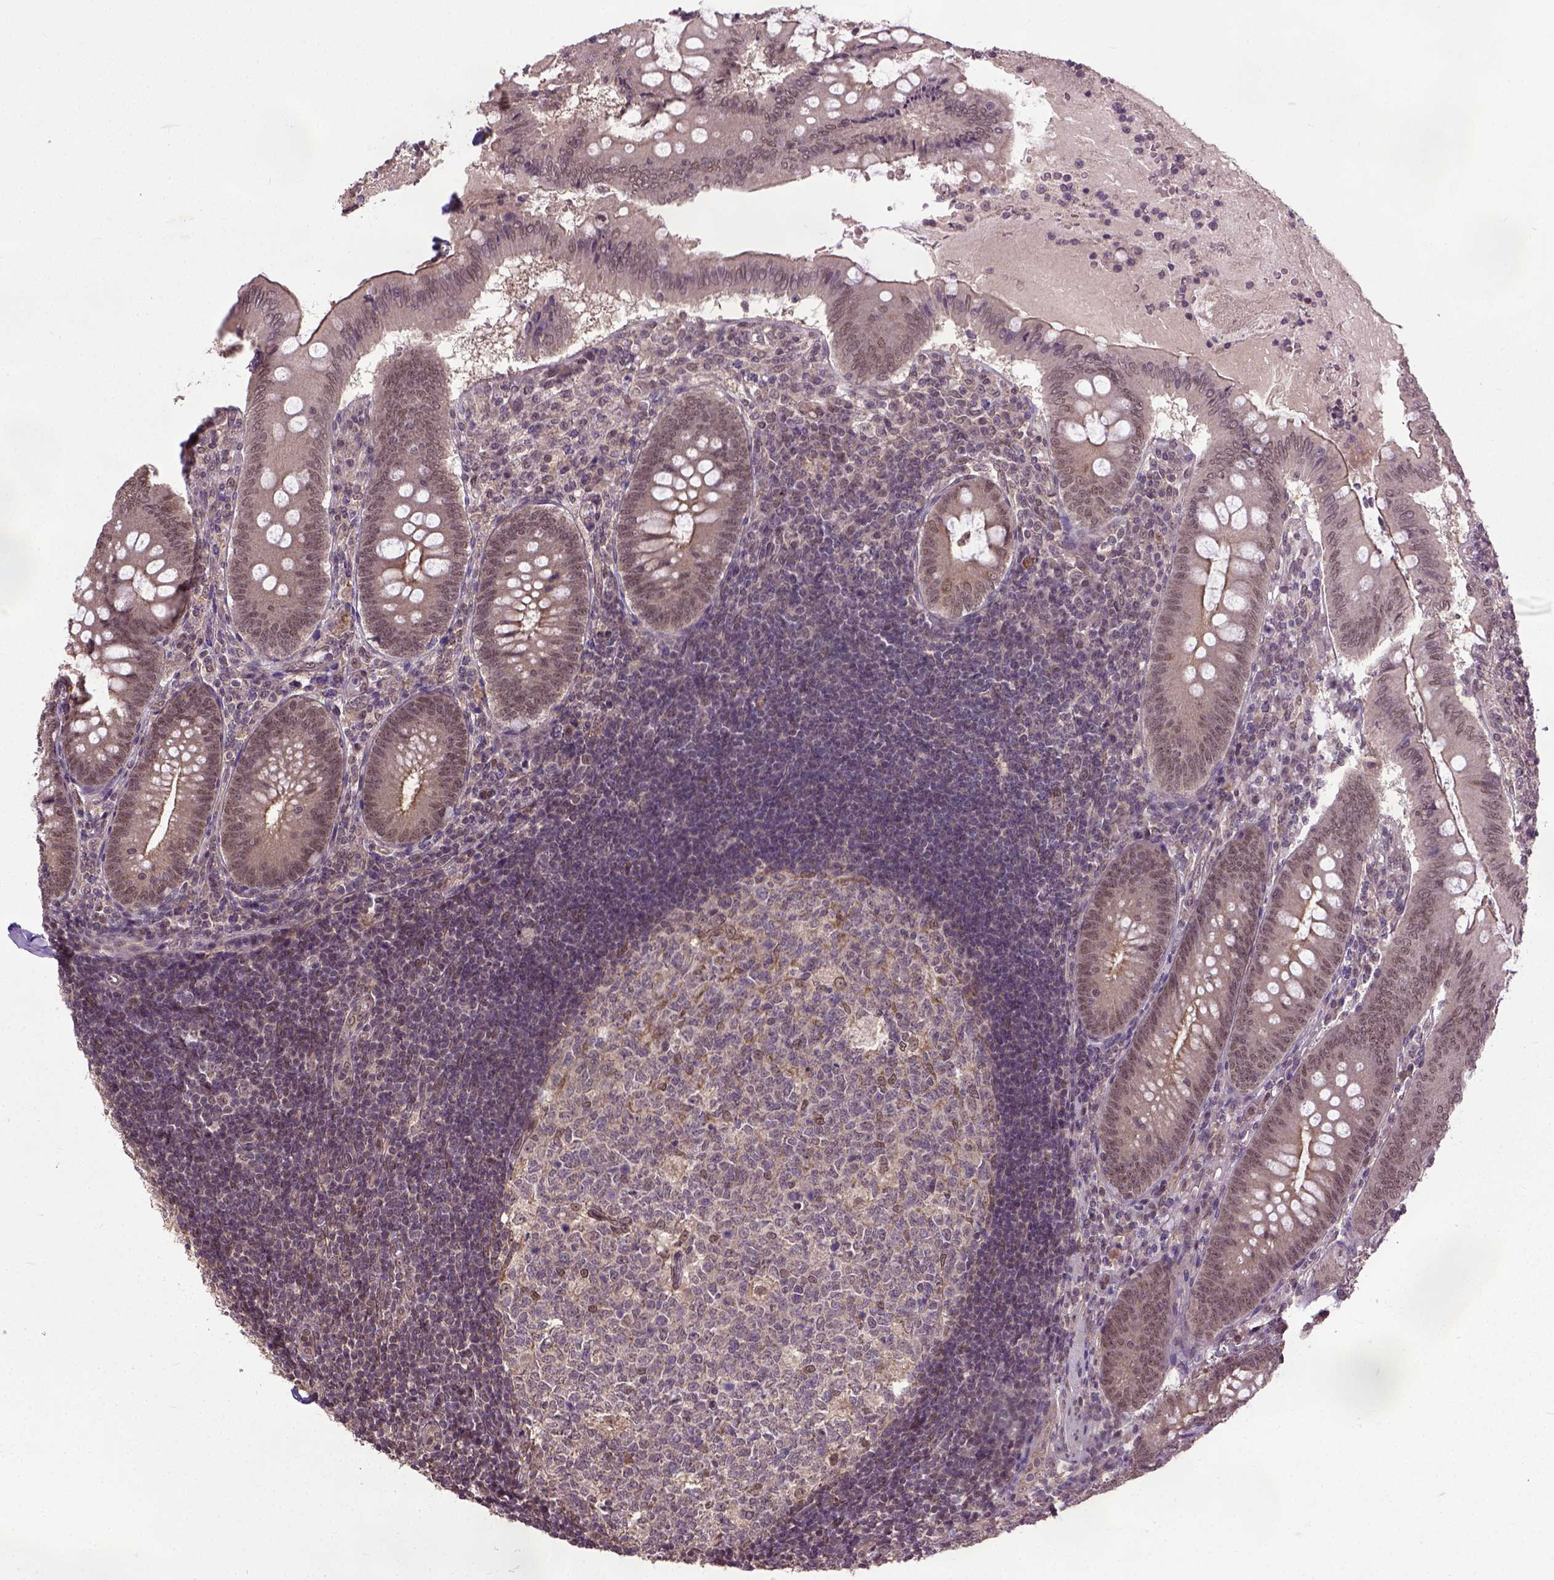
{"staining": {"intensity": "weak", "quantity": ">75%", "location": "cytoplasmic/membranous"}, "tissue": "appendix", "cell_type": "Glandular cells", "image_type": "normal", "snomed": [{"axis": "morphology", "description": "Normal tissue, NOS"}, {"axis": "morphology", "description": "Inflammation, NOS"}, {"axis": "topography", "description": "Appendix"}], "caption": "Appendix stained with DAB immunohistochemistry reveals low levels of weak cytoplasmic/membranous positivity in approximately >75% of glandular cells. Immunohistochemistry (ihc) stains the protein in brown and the nuclei are stained blue.", "gene": "UBA3", "patient": {"sex": "male", "age": 16}}